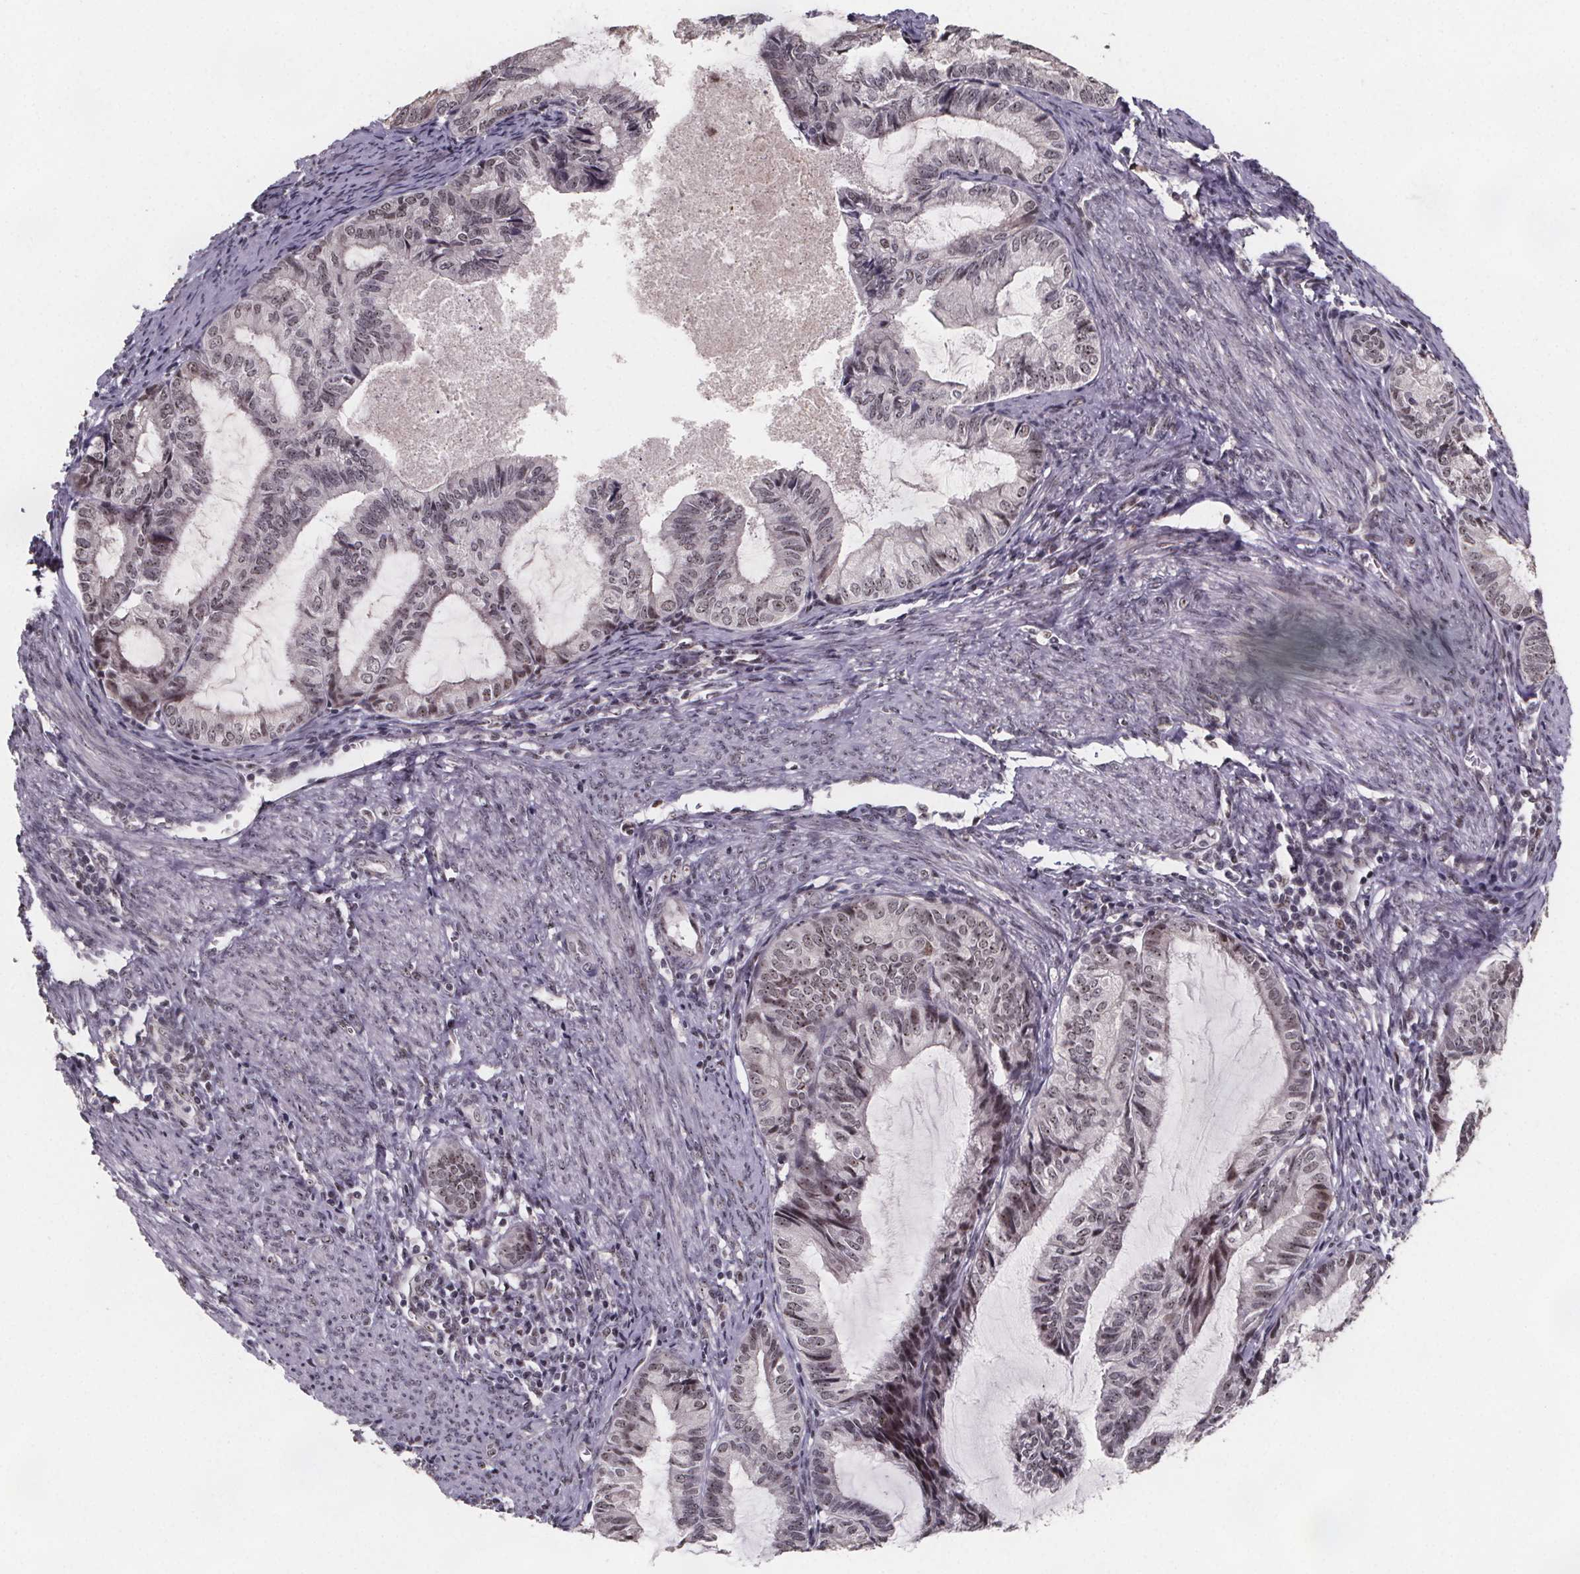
{"staining": {"intensity": "weak", "quantity": ">75%", "location": "nuclear"}, "tissue": "endometrial cancer", "cell_type": "Tumor cells", "image_type": "cancer", "snomed": [{"axis": "morphology", "description": "Adenocarcinoma, NOS"}, {"axis": "topography", "description": "Endometrium"}], "caption": "A low amount of weak nuclear expression is identified in about >75% of tumor cells in adenocarcinoma (endometrial) tissue. (IHC, brightfield microscopy, high magnification).", "gene": "U2SURP", "patient": {"sex": "female", "age": 86}}